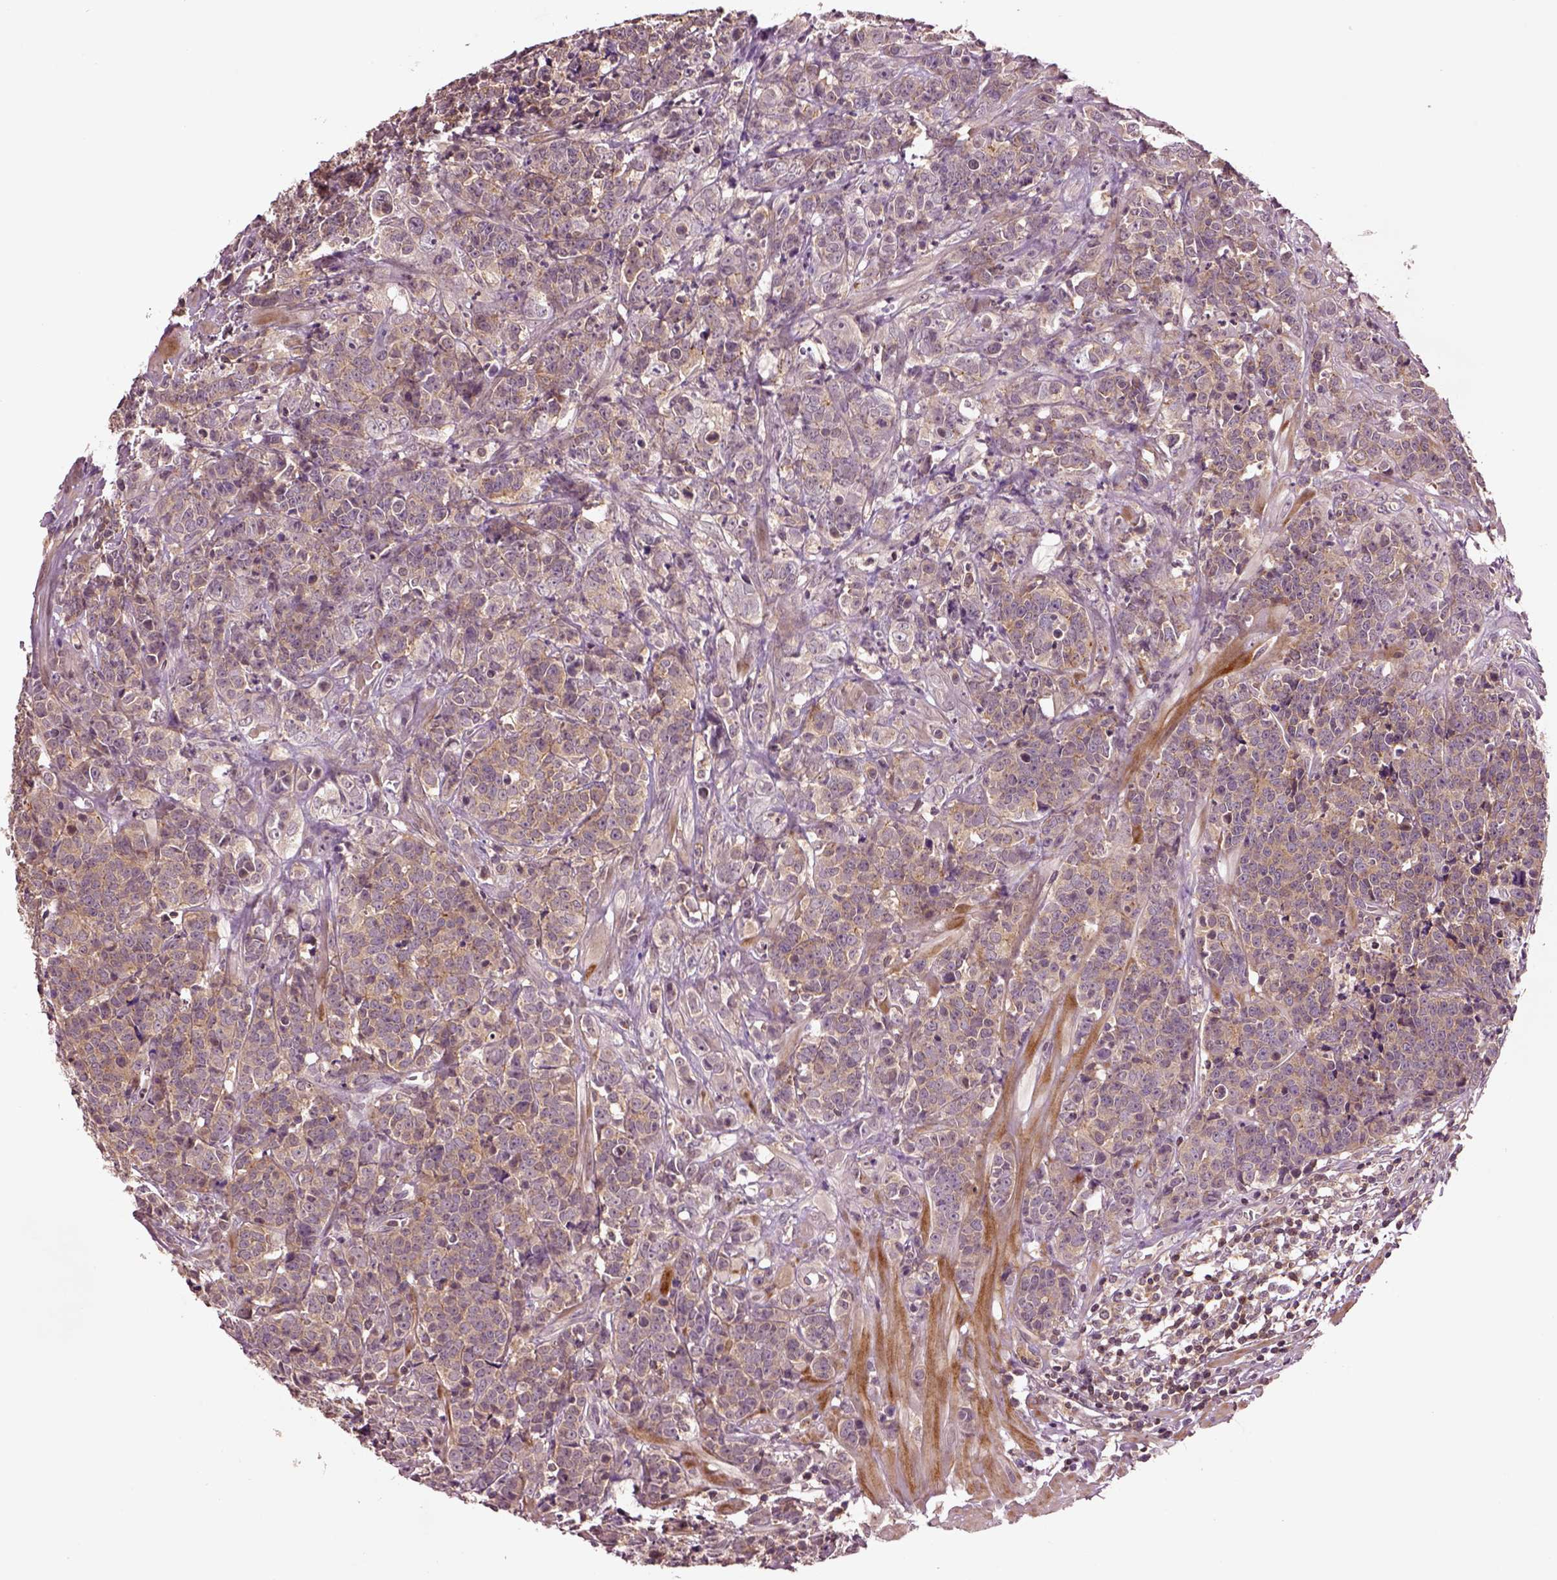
{"staining": {"intensity": "moderate", "quantity": ">75%", "location": "cytoplasmic/membranous"}, "tissue": "prostate cancer", "cell_type": "Tumor cells", "image_type": "cancer", "snomed": [{"axis": "morphology", "description": "Adenocarcinoma, NOS"}, {"axis": "topography", "description": "Prostate"}], "caption": "Brown immunohistochemical staining in human adenocarcinoma (prostate) demonstrates moderate cytoplasmic/membranous positivity in approximately >75% of tumor cells.", "gene": "MTHFS", "patient": {"sex": "male", "age": 67}}